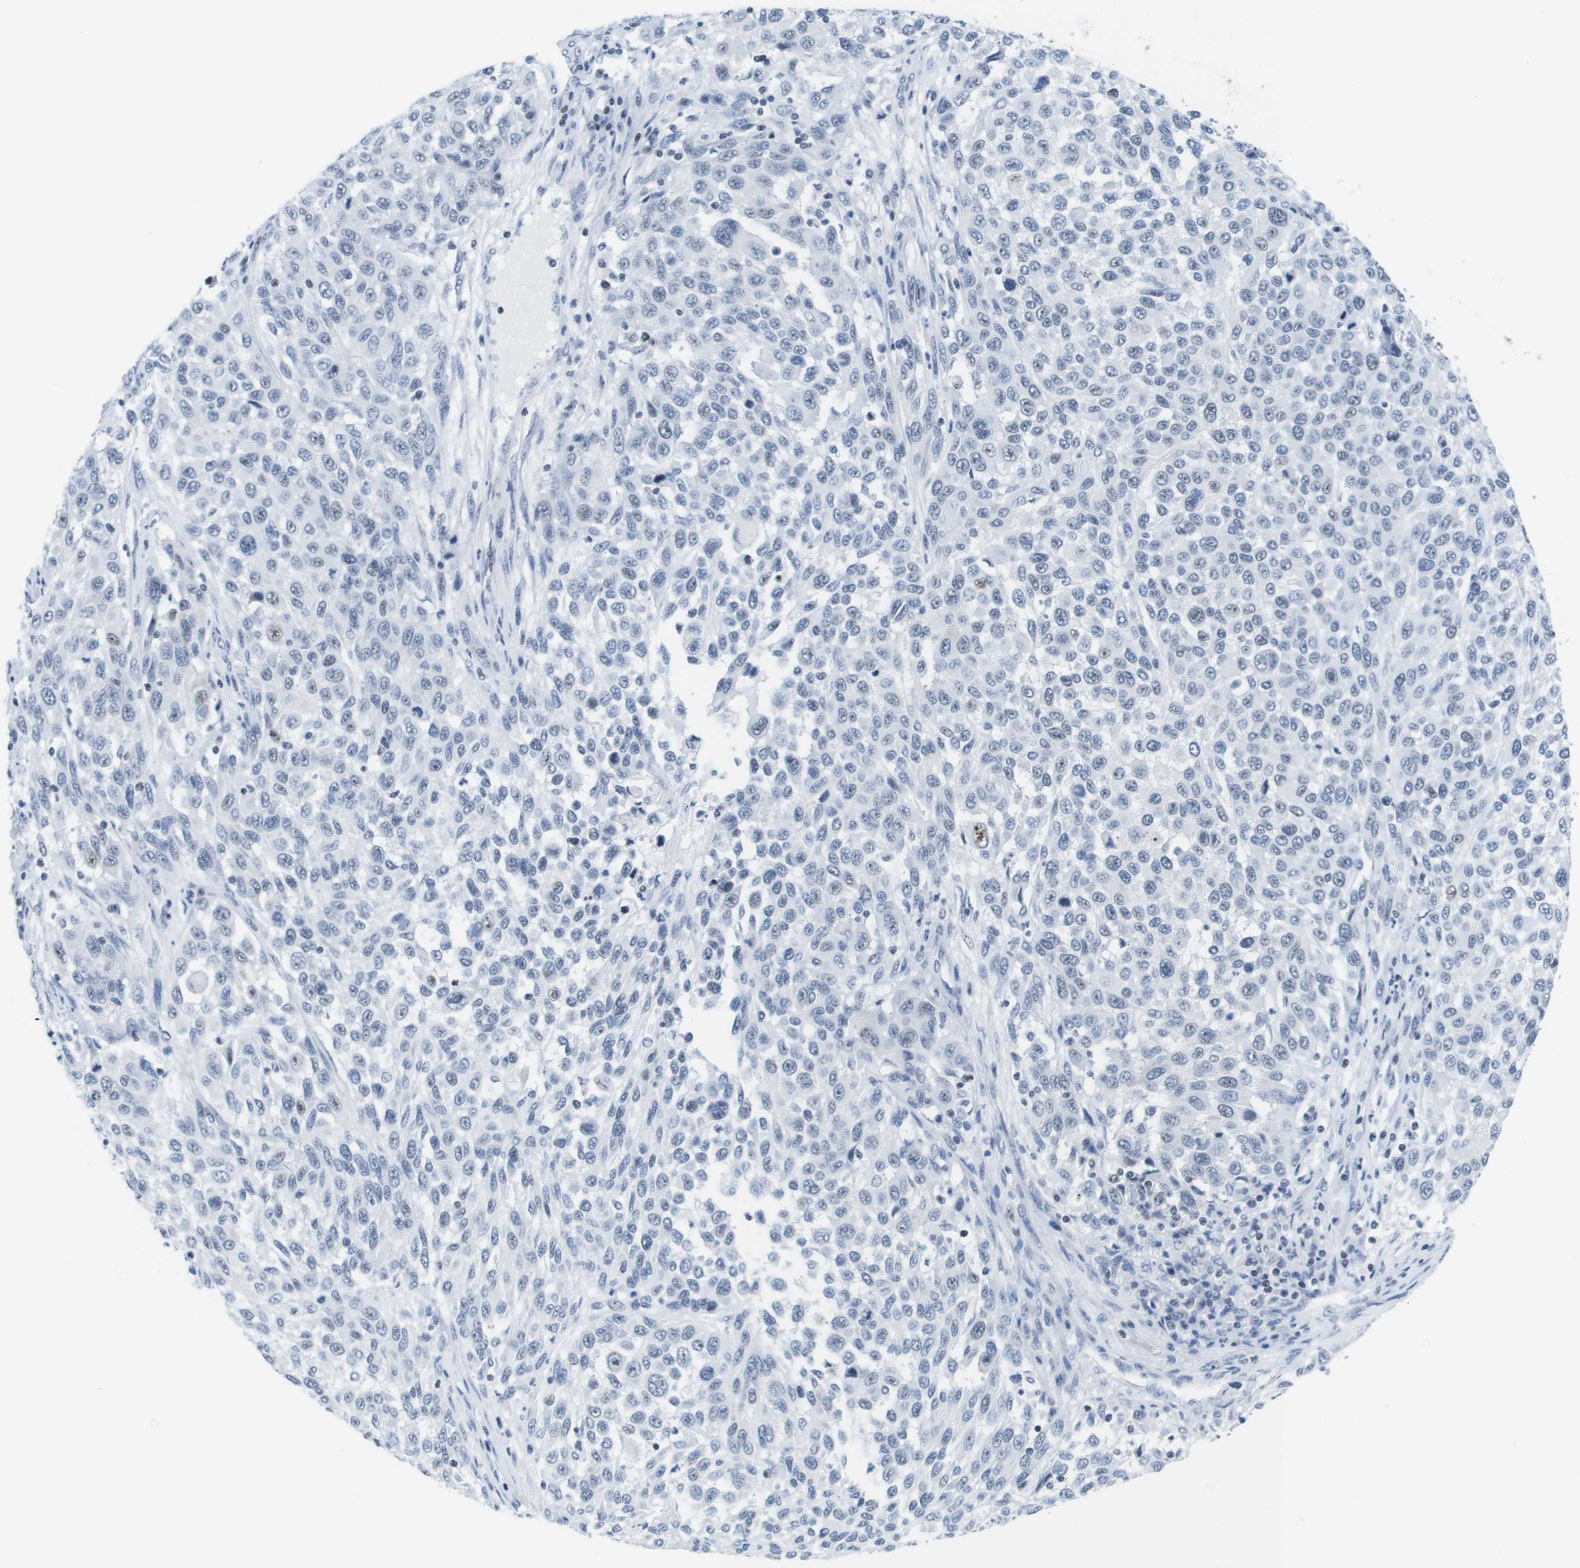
{"staining": {"intensity": "weak", "quantity": "<25%", "location": "nuclear"}, "tissue": "melanoma", "cell_type": "Tumor cells", "image_type": "cancer", "snomed": [{"axis": "morphology", "description": "Malignant melanoma, Metastatic site"}, {"axis": "topography", "description": "Lymph node"}], "caption": "This histopathology image is of malignant melanoma (metastatic site) stained with immunohistochemistry to label a protein in brown with the nuclei are counter-stained blue. There is no staining in tumor cells.", "gene": "NIFK", "patient": {"sex": "male", "age": 61}}